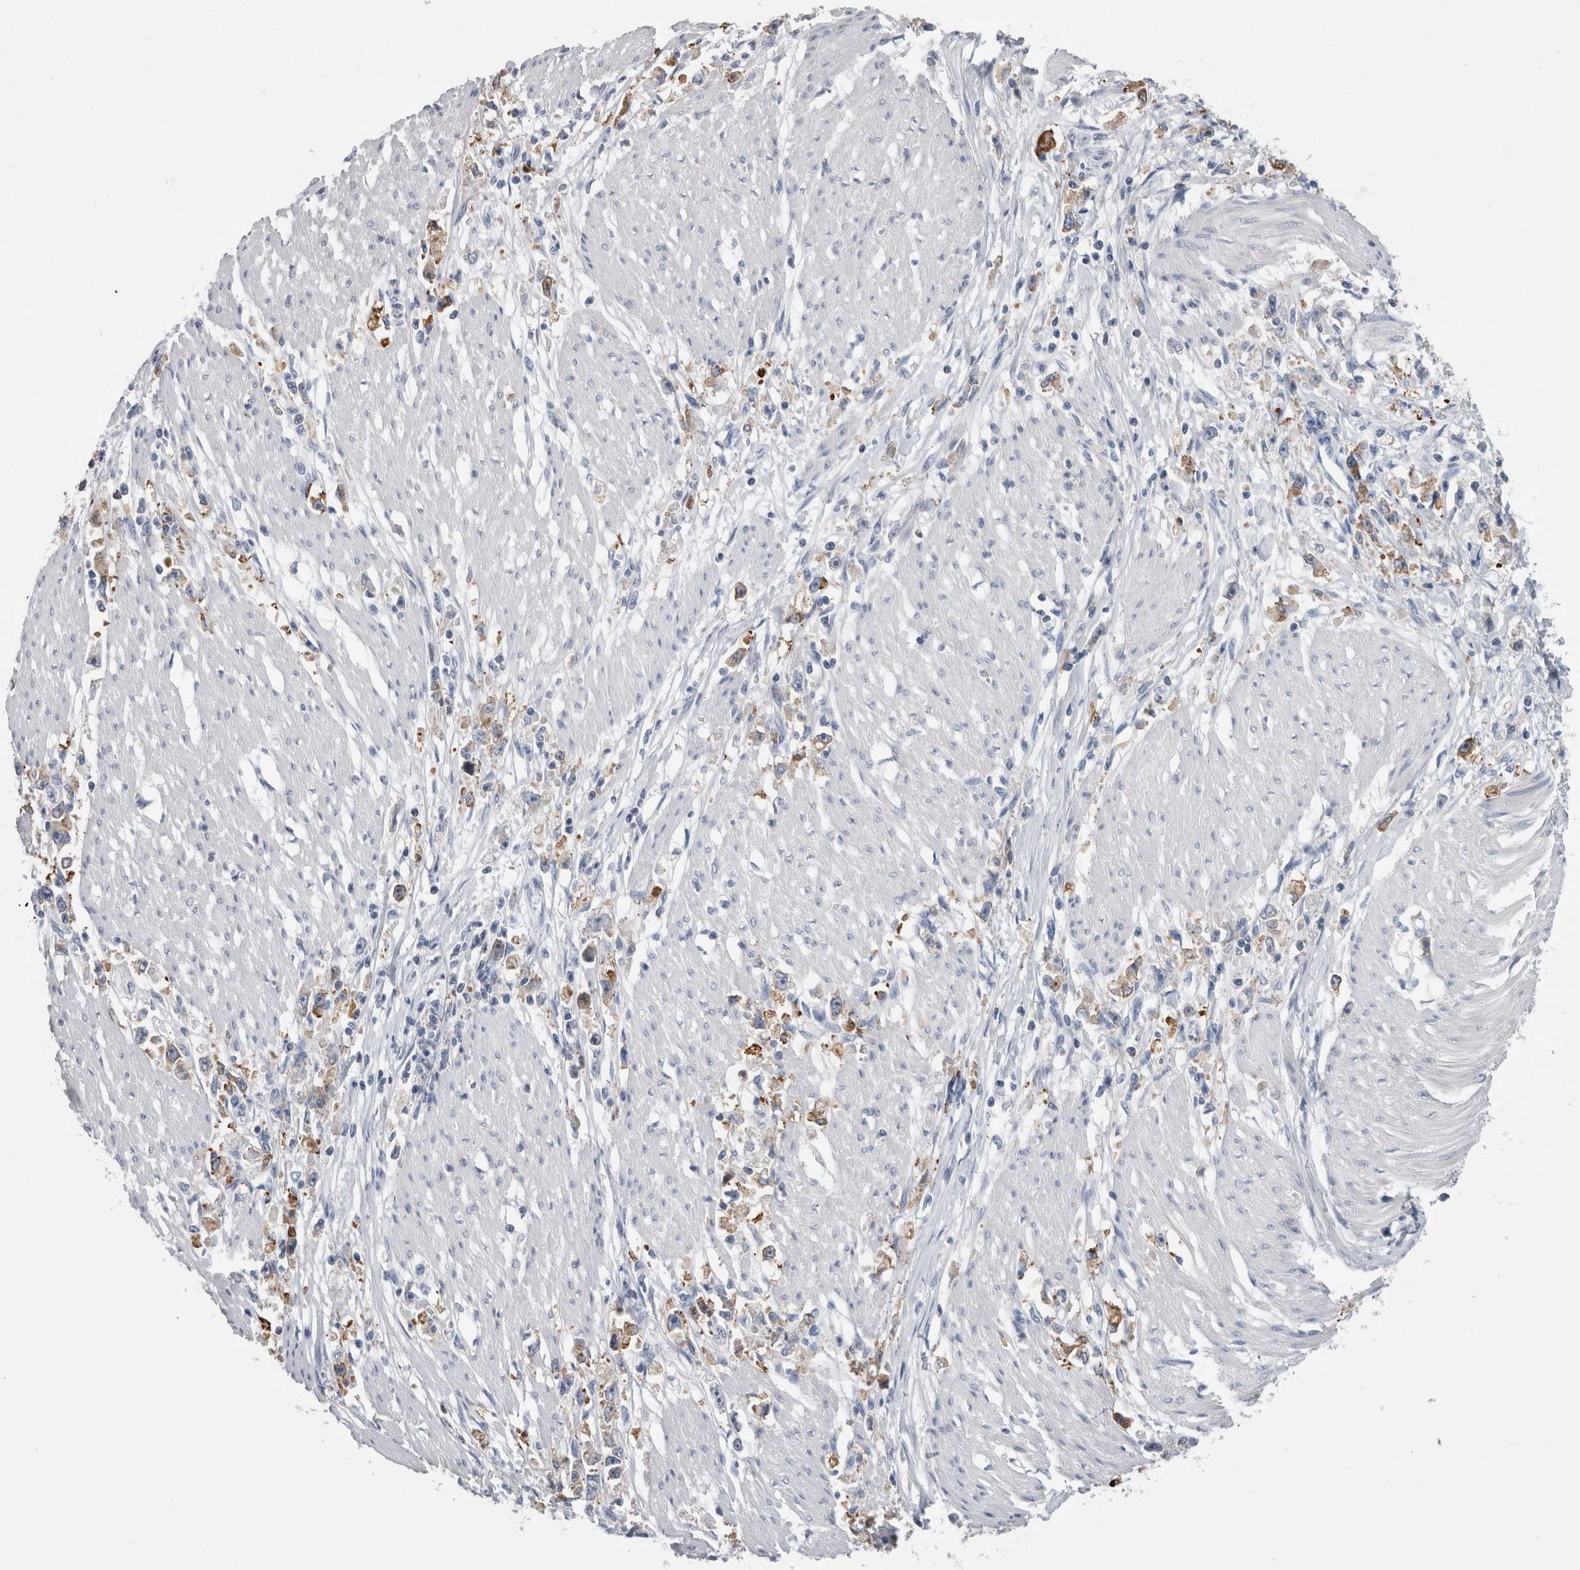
{"staining": {"intensity": "moderate", "quantity": "25%-75%", "location": "cytoplasmic/membranous"}, "tissue": "stomach cancer", "cell_type": "Tumor cells", "image_type": "cancer", "snomed": [{"axis": "morphology", "description": "Adenocarcinoma, NOS"}, {"axis": "topography", "description": "Stomach"}], "caption": "The photomicrograph shows a brown stain indicating the presence of a protein in the cytoplasmic/membranous of tumor cells in stomach adenocarcinoma.", "gene": "DCTN6", "patient": {"sex": "female", "age": 59}}